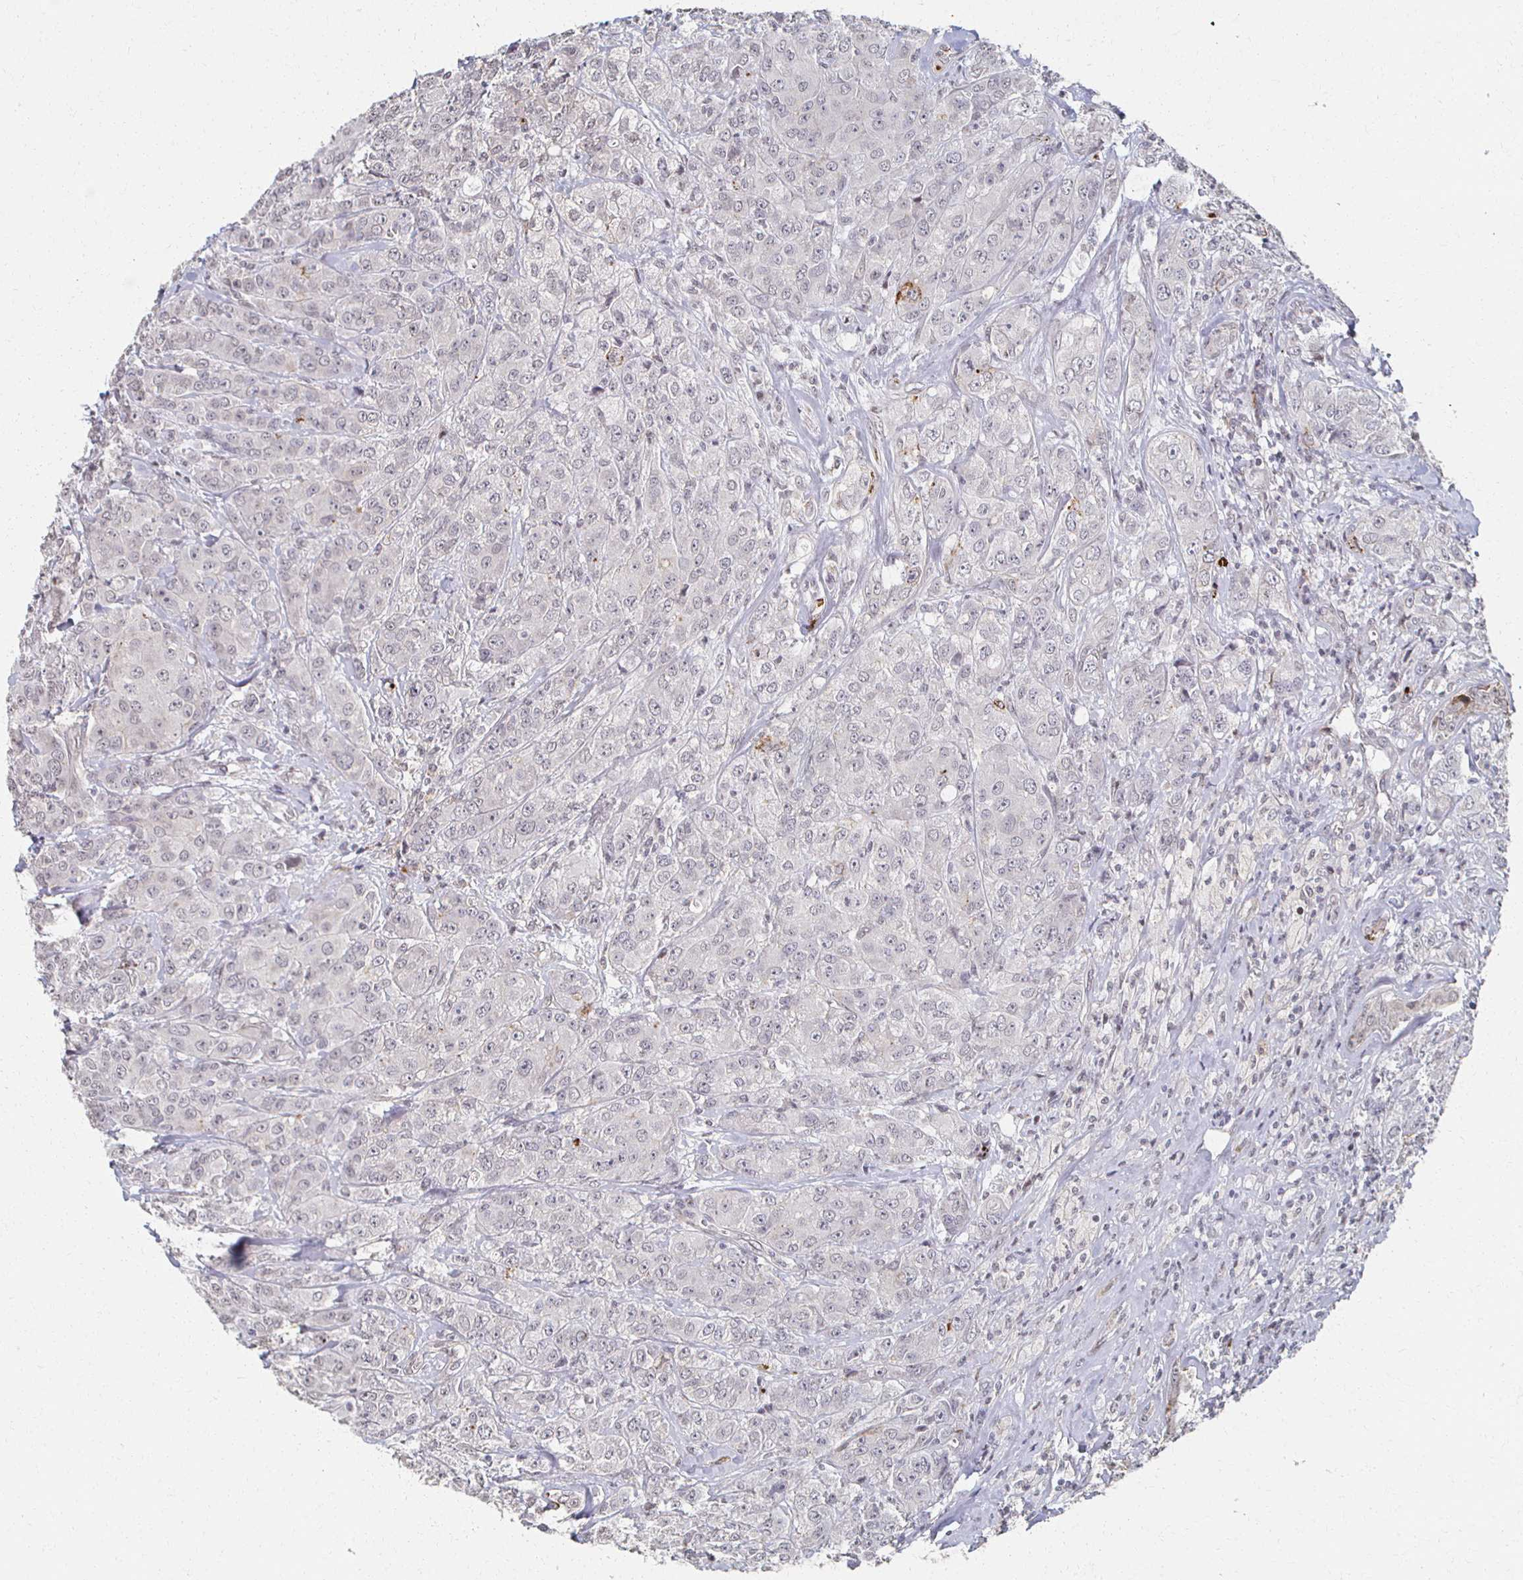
{"staining": {"intensity": "negative", "quantity": "none", "location": "none"}, "tissue": "breast cancer", "cell_type": "Tumor cells", "image_type": "cancer", "snomed": [{"axis": "morphology", "description": "Normal tissue, NOS"}, {"axis": "morphology", "description": "Duct carcinoma"}, {"axis": "topography", "description": "Breast"}], "caption": "This is an immunohistochemistry (IHC) photomicrograph of human infiltrating ductal carcinoma (breast). There is no expression in tumor cells.", "gene": "DAB1", "patient": {"sex": "female", "age": 43}}